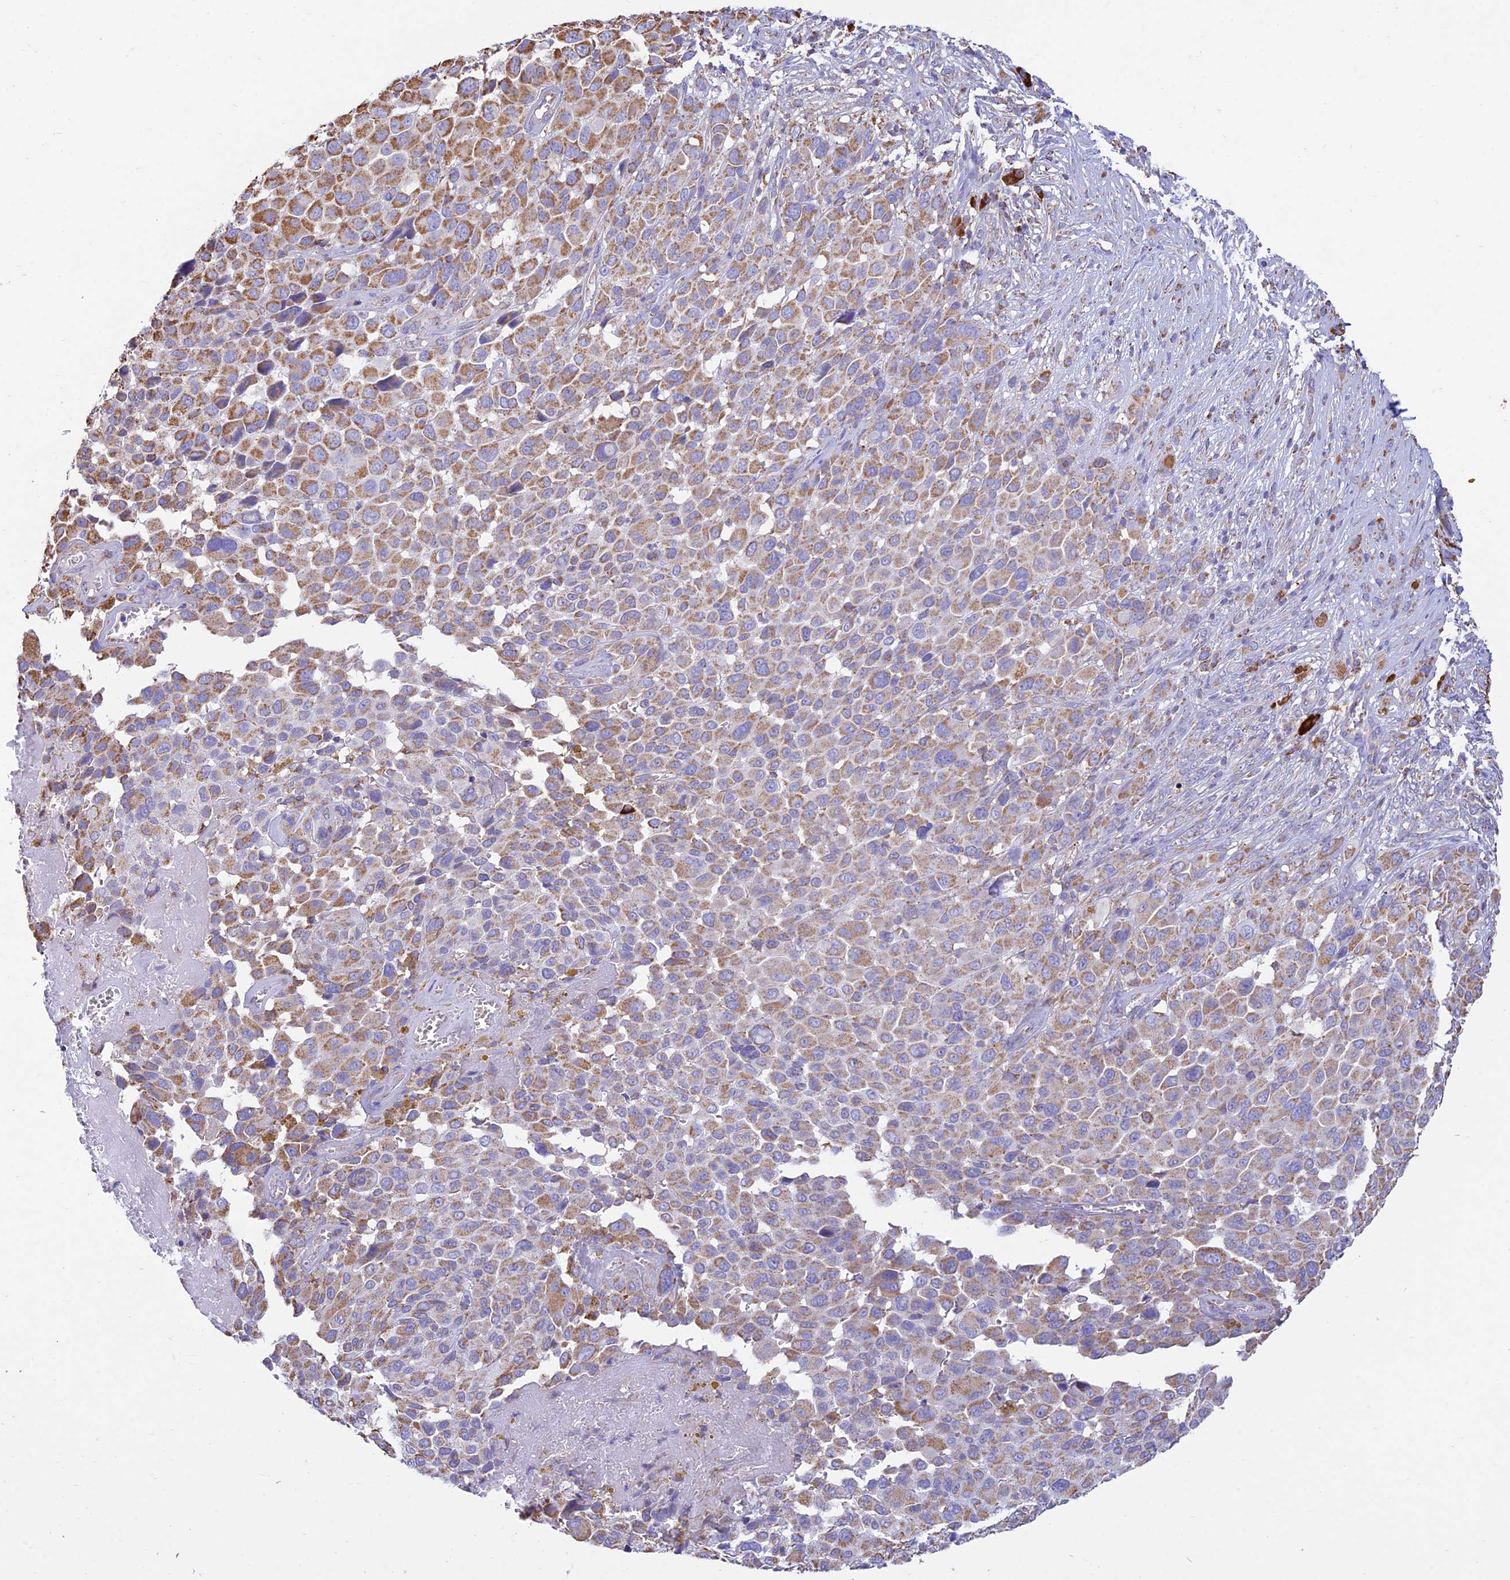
{"staining": {"intensity": "moderate", "quantity": ">75%", "location": "cytoplasmic/membranous"}, "tissue": "melanoma", "cell_type": "Tumor cells", "image_type": "cancer", "snomed": [{"axis": "morphology", "description": "Malignant melanoma, NOS"}, {"axis": "topography", "description": "Skin of trunk"}], "caption": "Malignant melanoma stained for a protein displays moderate cytoplasmic/membranous positivity in tumor cells.", "gene": "OR2W3", "patient": {"sex": "male", "age": 71}}